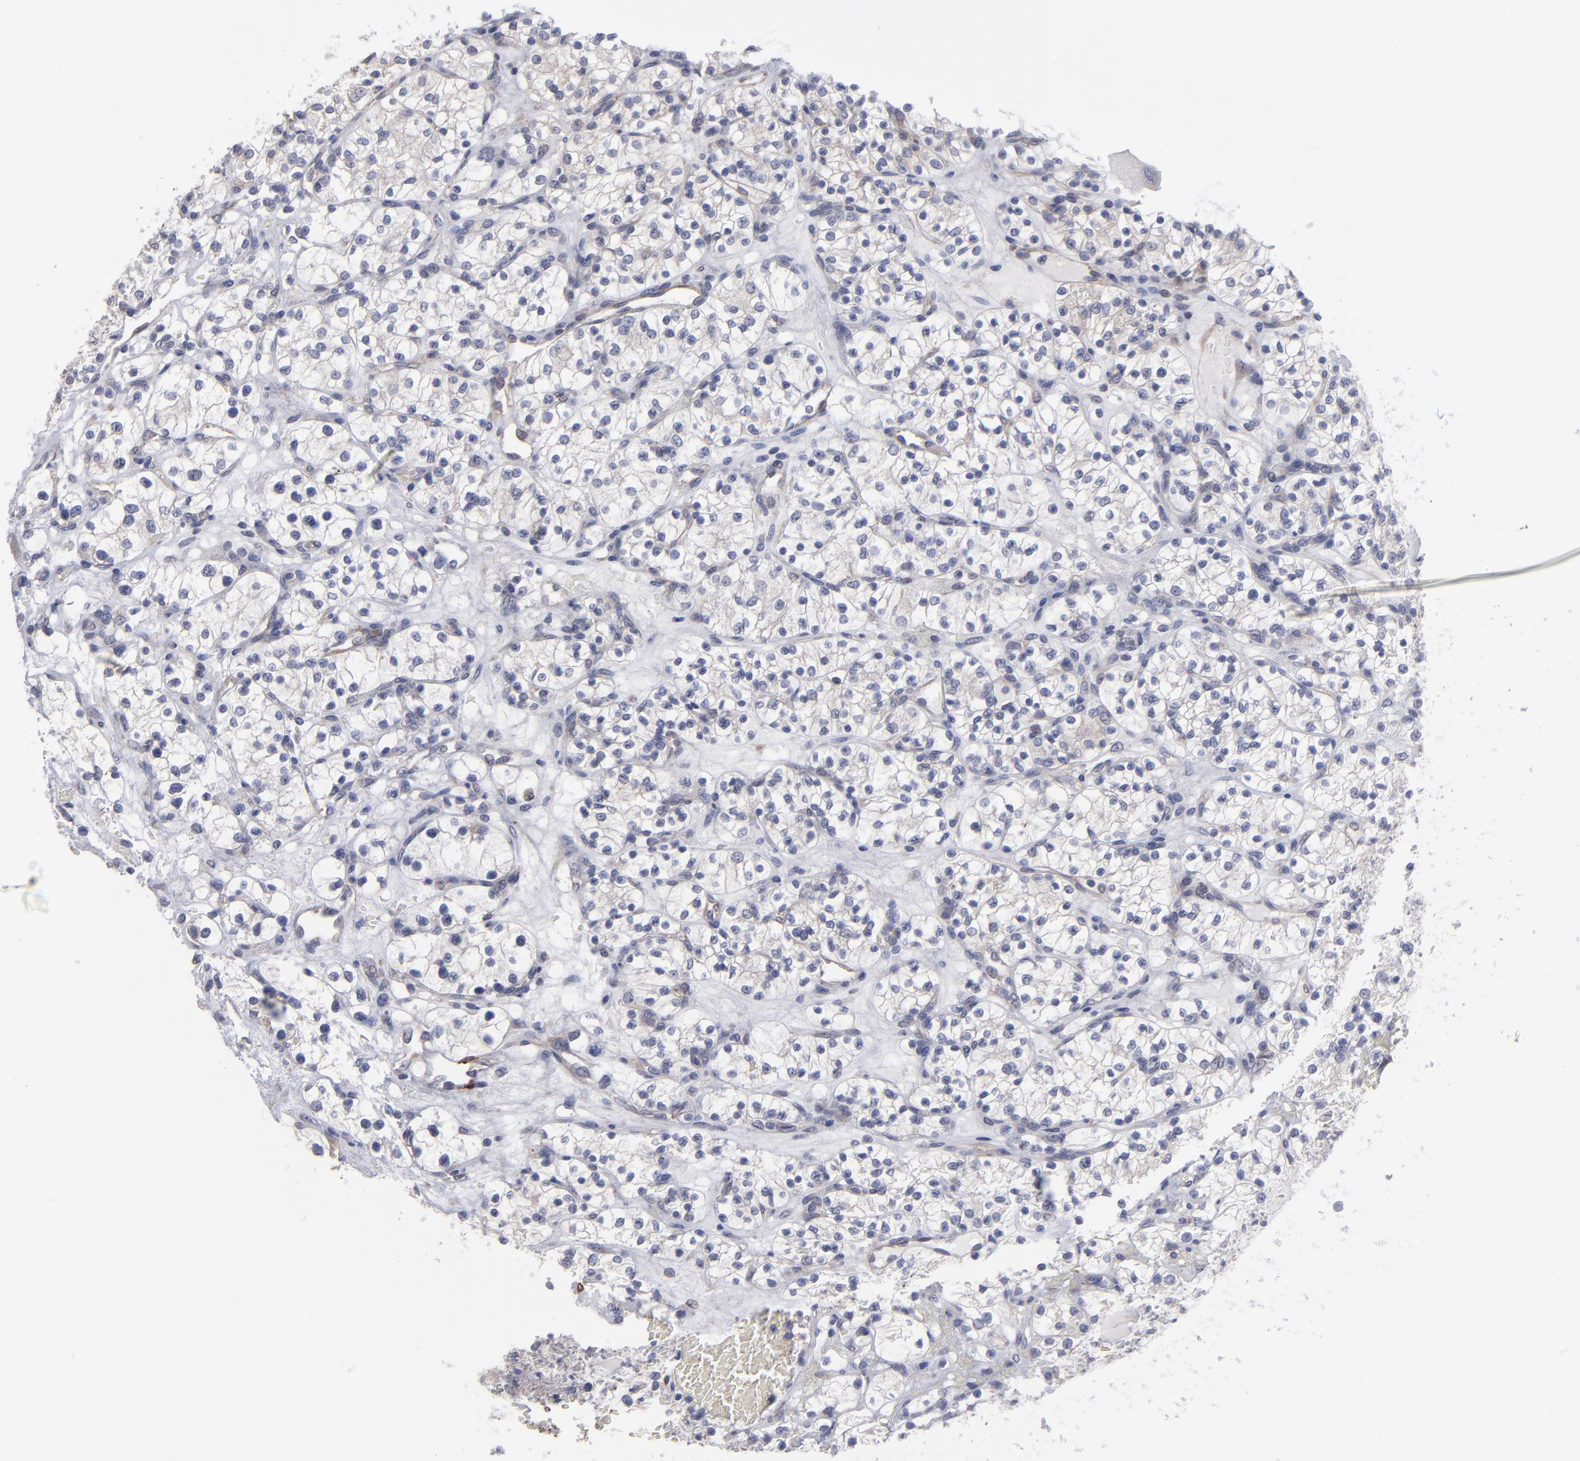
{"staining": {"intensity": "negative", "quantity": "none", "location": "none"}, "tissue": "renal cancer", "cell_type": "Tumor cells", "image_type": "cancer", "snomed": [{"axis": "morphology", "description": "Adenocarcinoma, NOS"}, {"axis": "topography", "description": "Kidney"}], "caption": "This image is of renal cancer stained with immunohistochemistry to label a protein in brown with the nuclei are counter-stained blue. There is no staining in tumor cells.", "gene": "SLMAP", "patient": {"sex": "female", "age": 60}}